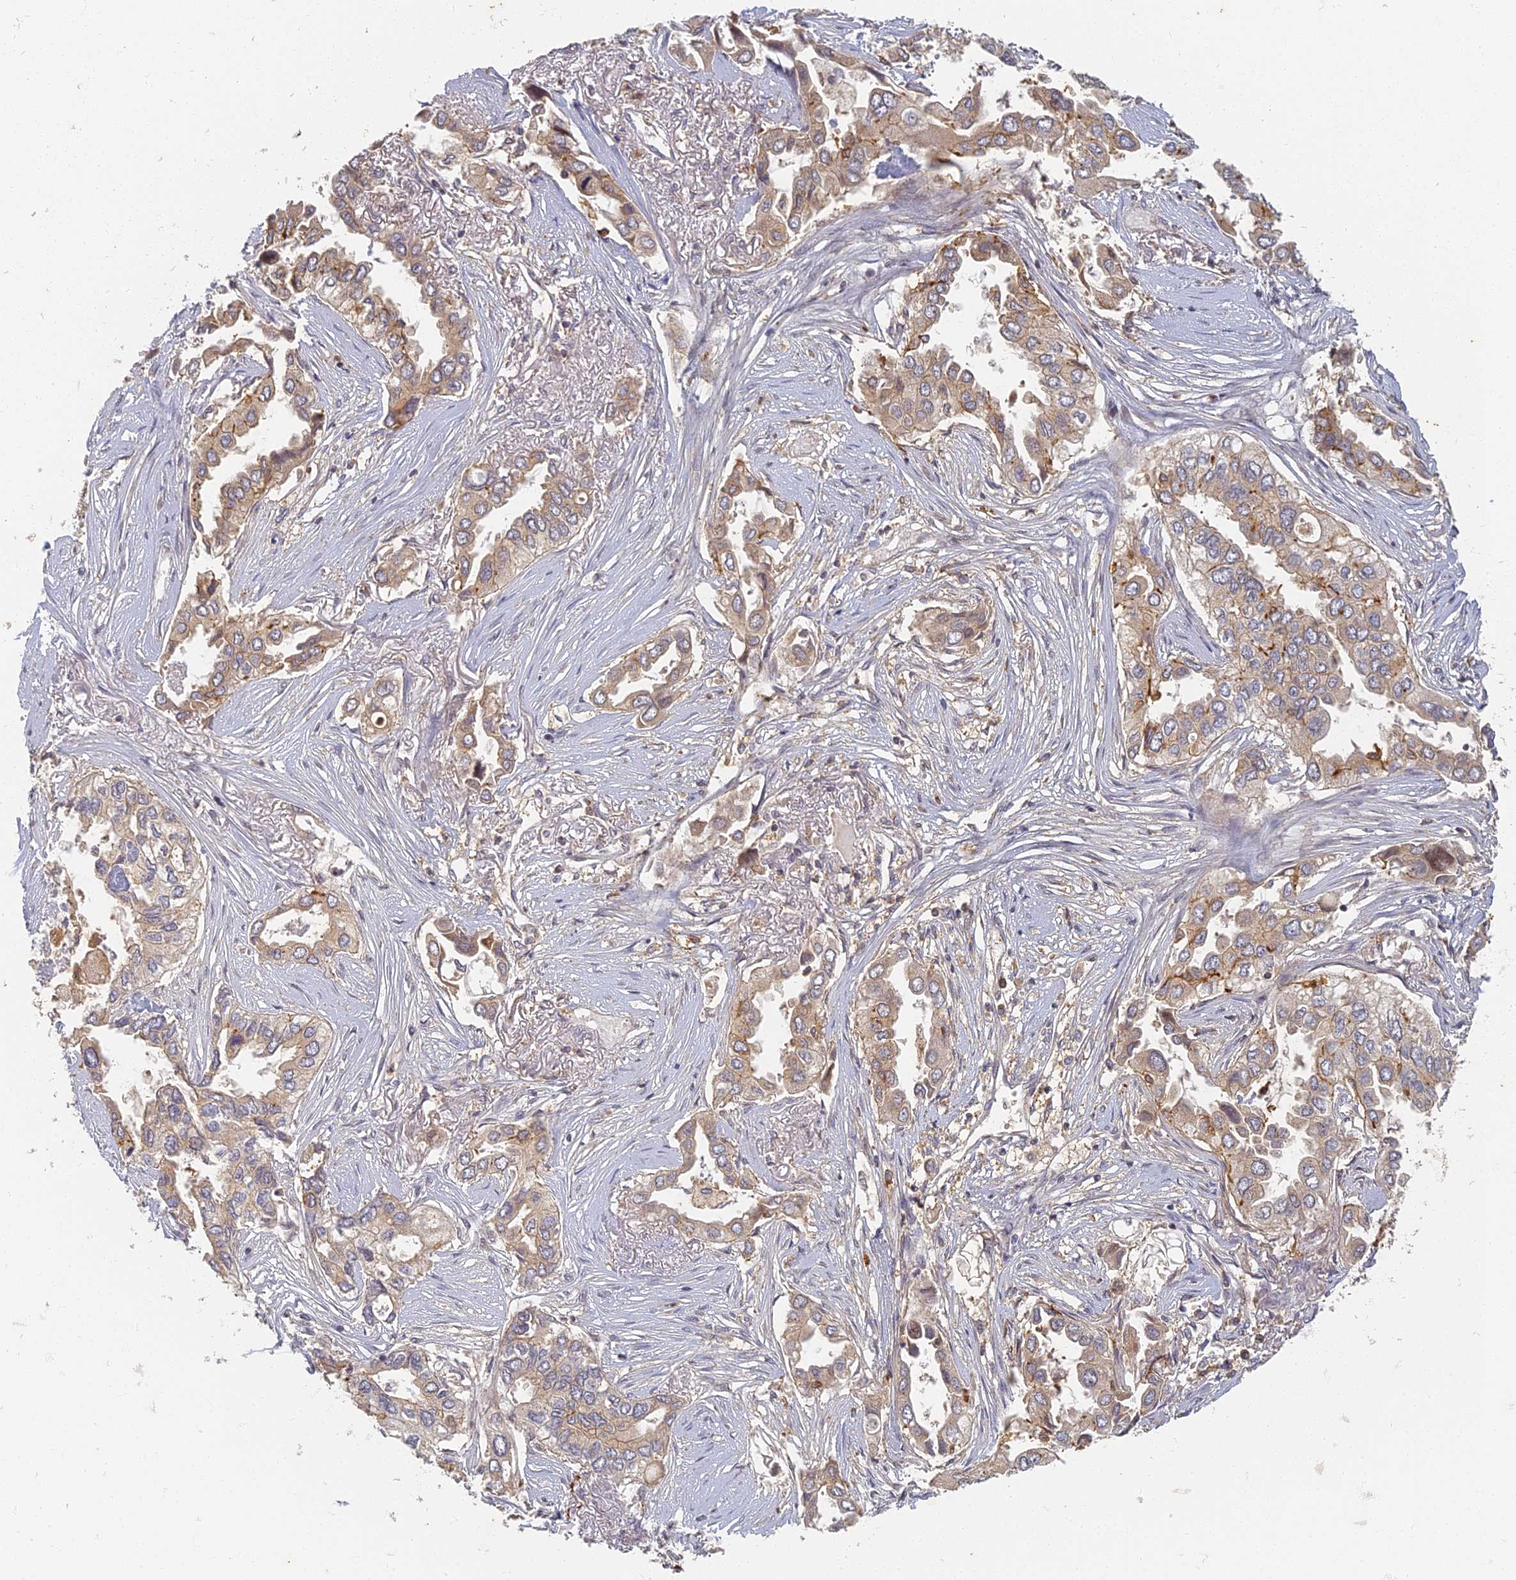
{"staining": {"intensity": "strong", "quantity": "<25%", "location": "cytoplasmic/membranous"}, "tissue": "lung cancer", "cell_type": "Tumor cells", "image_type": "cancer", "snomed": [{"axis": "morphology", "description": "Adenocarcinoma, NOS"}, {"axis": "topography", "description": "Lung"}], "caption": "Tumor cells reveal strong cytoplasmic/membranous expression in approximately <25% of cells in lung cancer.", "gene": "INO80D", "patient": {"sex": "female", "age": 76}}